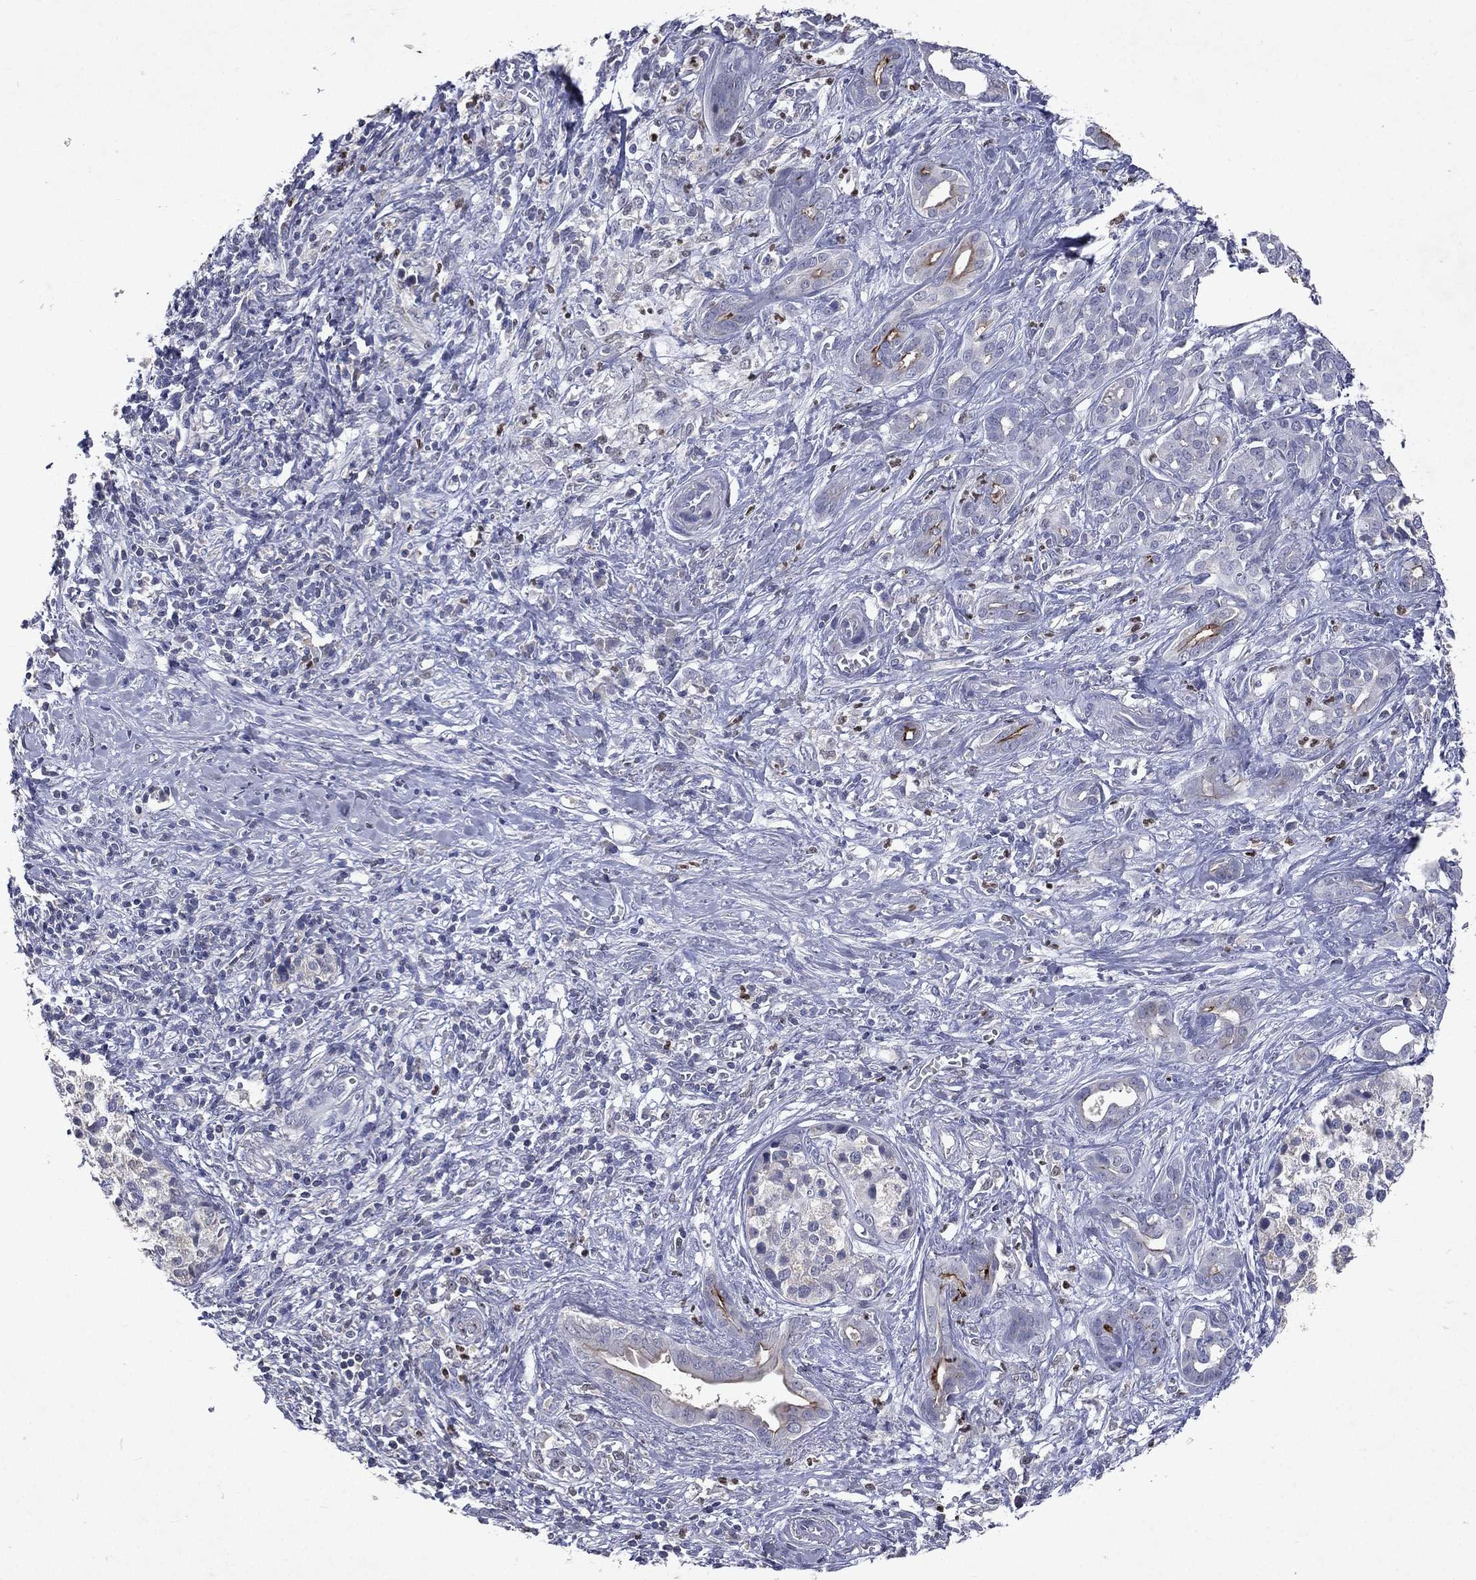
{"staining": {"intensity": "moderate", "quantity": "<25%", "location": "cytoplasmic/membranous"}, "tissue": "pancreatic cancer", "cell_type": "Tumor cells", "image_type": "cancer", "snomed": [{"axis": "morphology", "description": "Adenocarcinoma, NOS"}, {"axis": "topography", "description": "Pancreas"}], "caption": "Human adenocarcinoma (pancreatic) stained for a protein (brown) demonstrates moderate cytoplasmic/membranous positive positivity in approximately <25% of tumor cells.", "gene": "SLC34A2", "patient": {"sex": "male", "age": 61}}